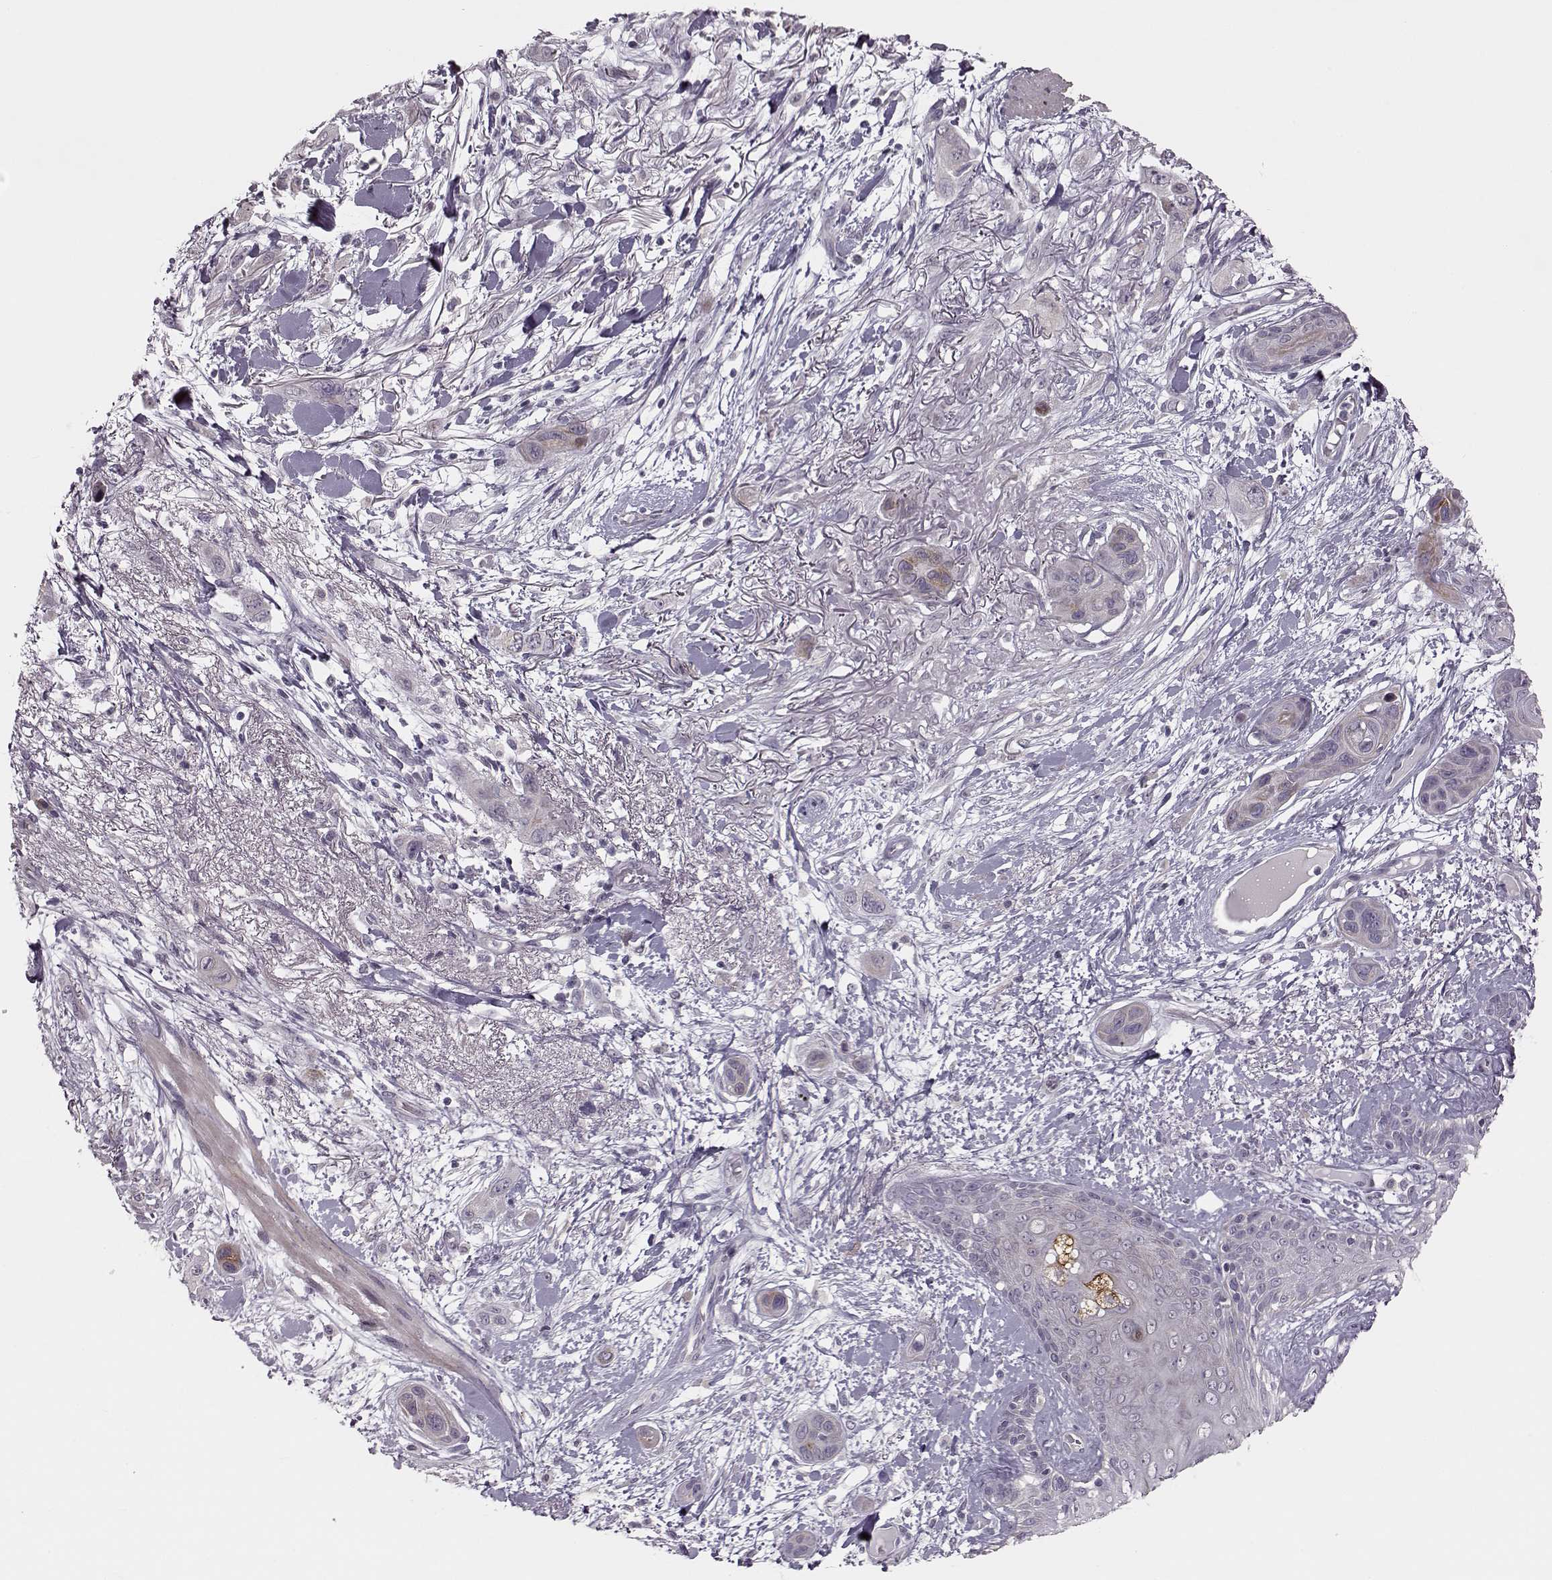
{"staining": {"intensity": "negative", "quantity": "none", "location": "none"}, "tissue": "skin cancer", "cell_type": "Tumor cells", "image_type": "cancer", "snomed": [{"axis": "morphology", "description": "Squamous cell carcinoma, NOS"}, {"axis": "topography", "description": "Skin"}], "caption": "There is no significant staining in tumor cells of skin squamous cell carcinoma.", "gene": "MAP6D1", "patient": {"sex": "male", "age": 79}}